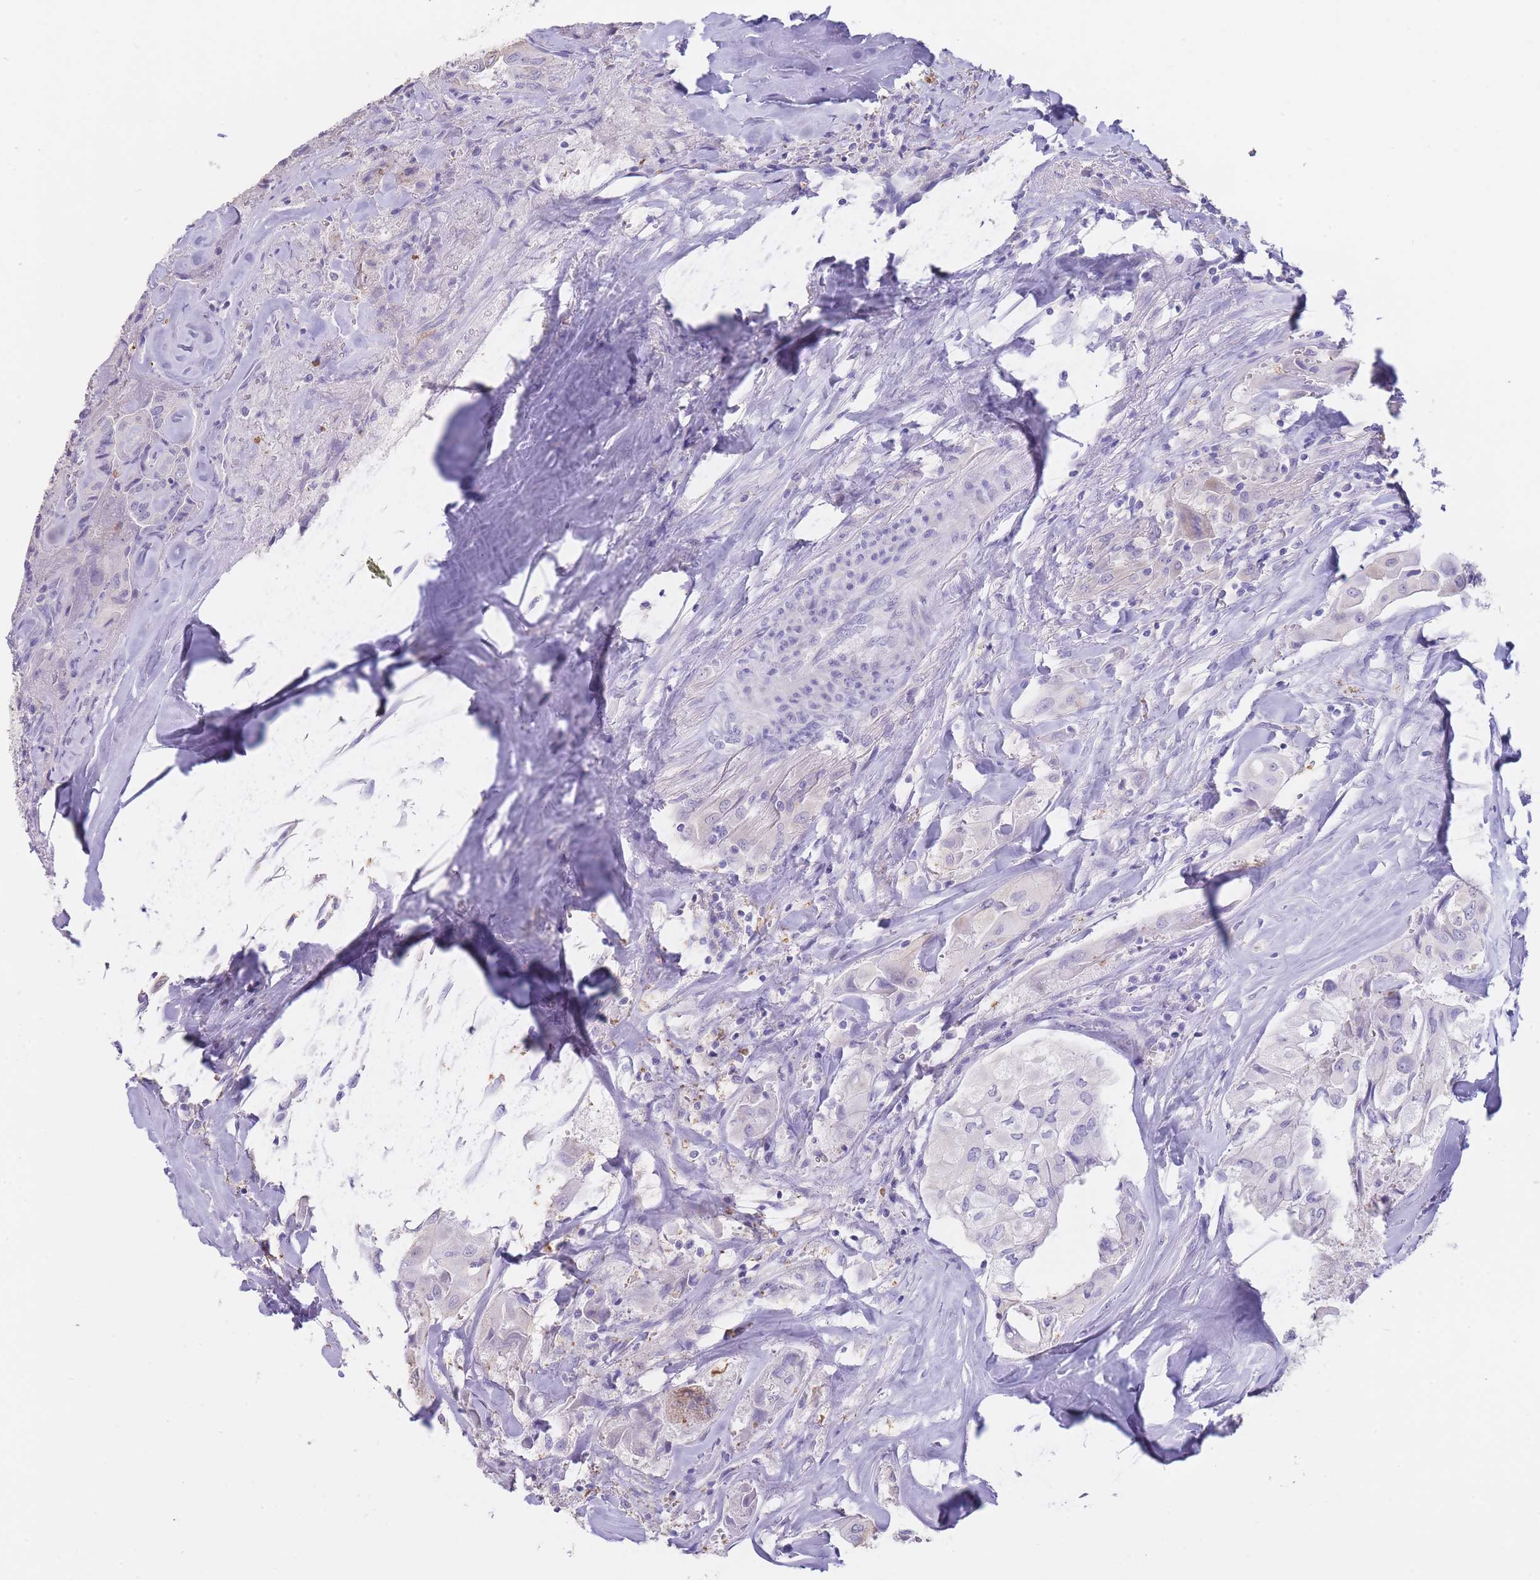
{"staining": {"intensity": "negative", "quantity": "none", "location": "none"}, "tissue": "thyroid cancer", "cell_type": "Tumor cells", "image_type": "cancer", "snomed": [{"axis": "morphology", "description": "Normal tissue, NOS"}, {"axis": "morphology", "description": "Papillary adenocarcinoma, NOS"}, {"axis": "topography", "description": "Thyroid gland"}], "caption": "Protein analysis of papillary adenocarcinoma (thyroid) shows no significant positivity in tumor cells. (DAB (3,3'-diaminobenzidine) immunohistochemistry (IHC) visualized using brightfield microscopy, high magnification).", "gene": "CD37", "patient": {"sex": "female", "age": 59}}